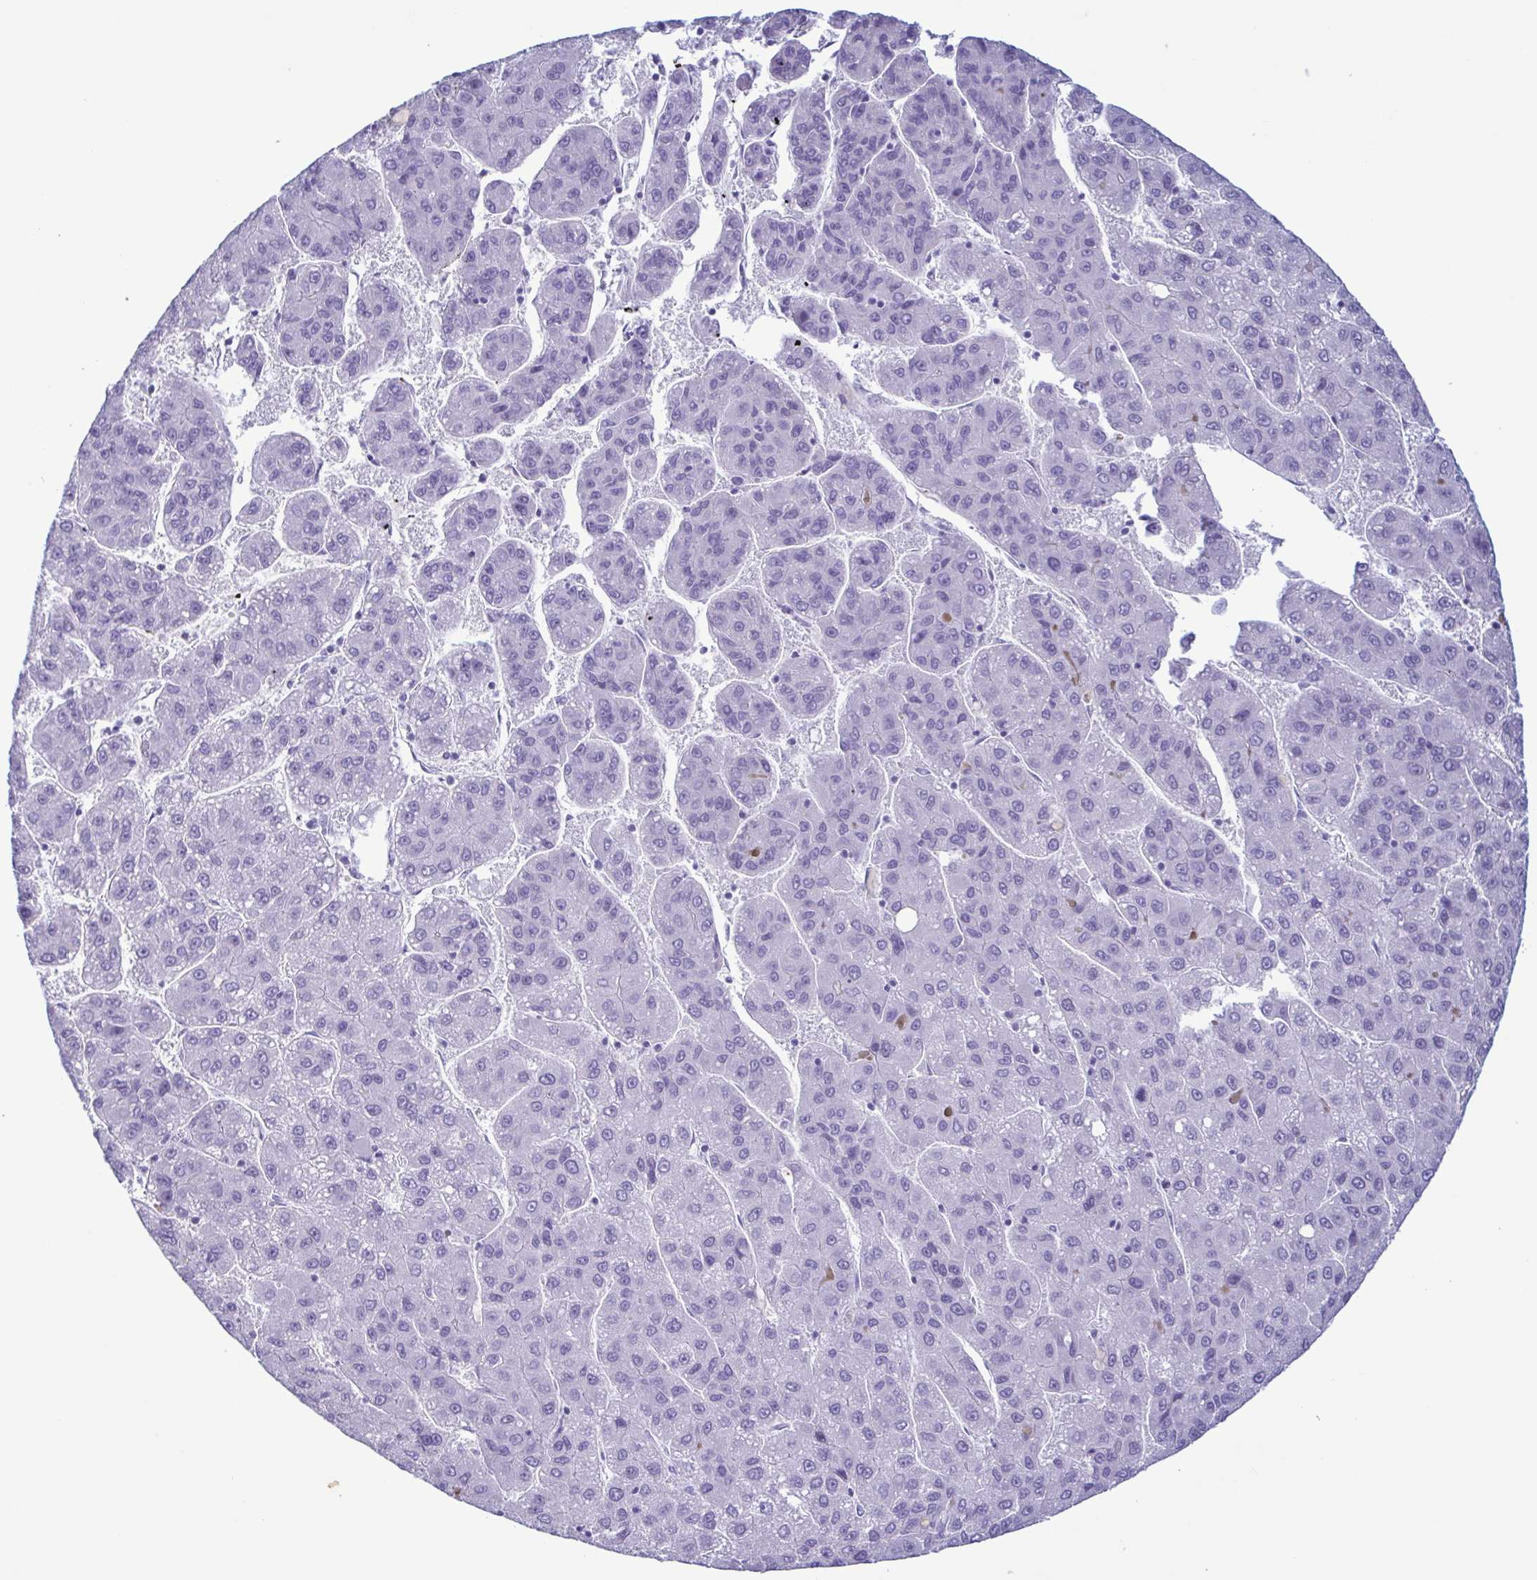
{"staining": {"intensity": "negative", "quantity": "none", "location": "none"}, "tissue": "liver cancer", "cell_type": "Tumor cells", "image_type": "cancer", "snomed": [{"axis": "morphology", "description": "Carcinoma, Hepatocellular, NOS"}, {"axis": "topography", "description": "Liver"}], "caption": "Liver hepatocellular carcinoma was stained to show a protein in brown. There is no significant staining in tumor cells. (Immunohistochemistry, brightfield microscopy, high magnification).", "gene": "LTF", "patient": {"sex": "female", "age": 82}}